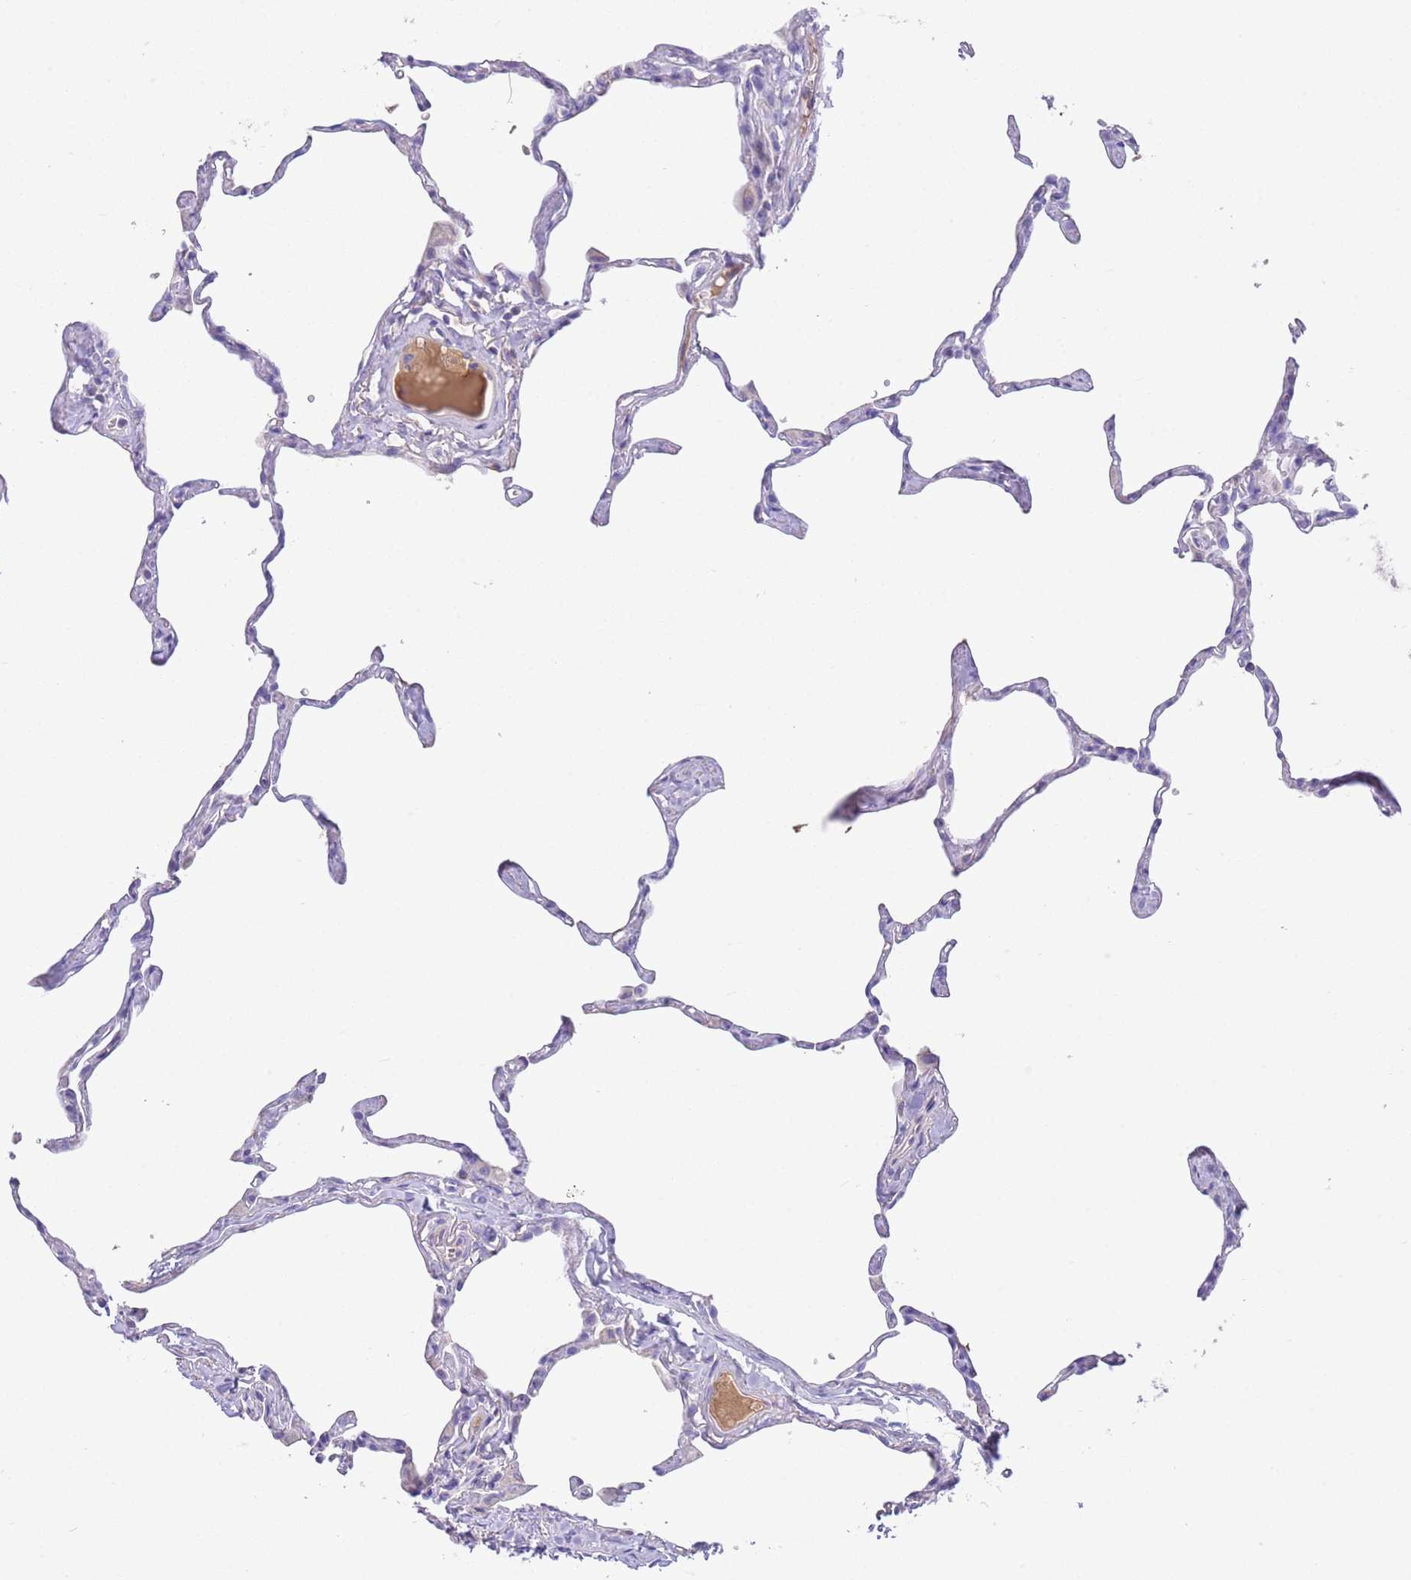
{"staining": {"intensity": "negative", "quantity": "none", "location": "none"}, "tissue": "lung", "cell_type": "Alveolar cells", "image_type": "normal", "snomed": [{"axis": "morphology", "description": "Normal tissue, NOS"}, {"axis": "topography", "description": "Lung"}], "caption": "IHC image of normal lung stained for a protein (brown), which shows no positivity in alveolar cells. The staining was performed using DAB to visualize the protein expression in brown, while the nuclei were stained in blue with hematoxylin (Magnification: 20x).", "gene": "IGFL4", "patient": {"sex": "male", "age": 65}}